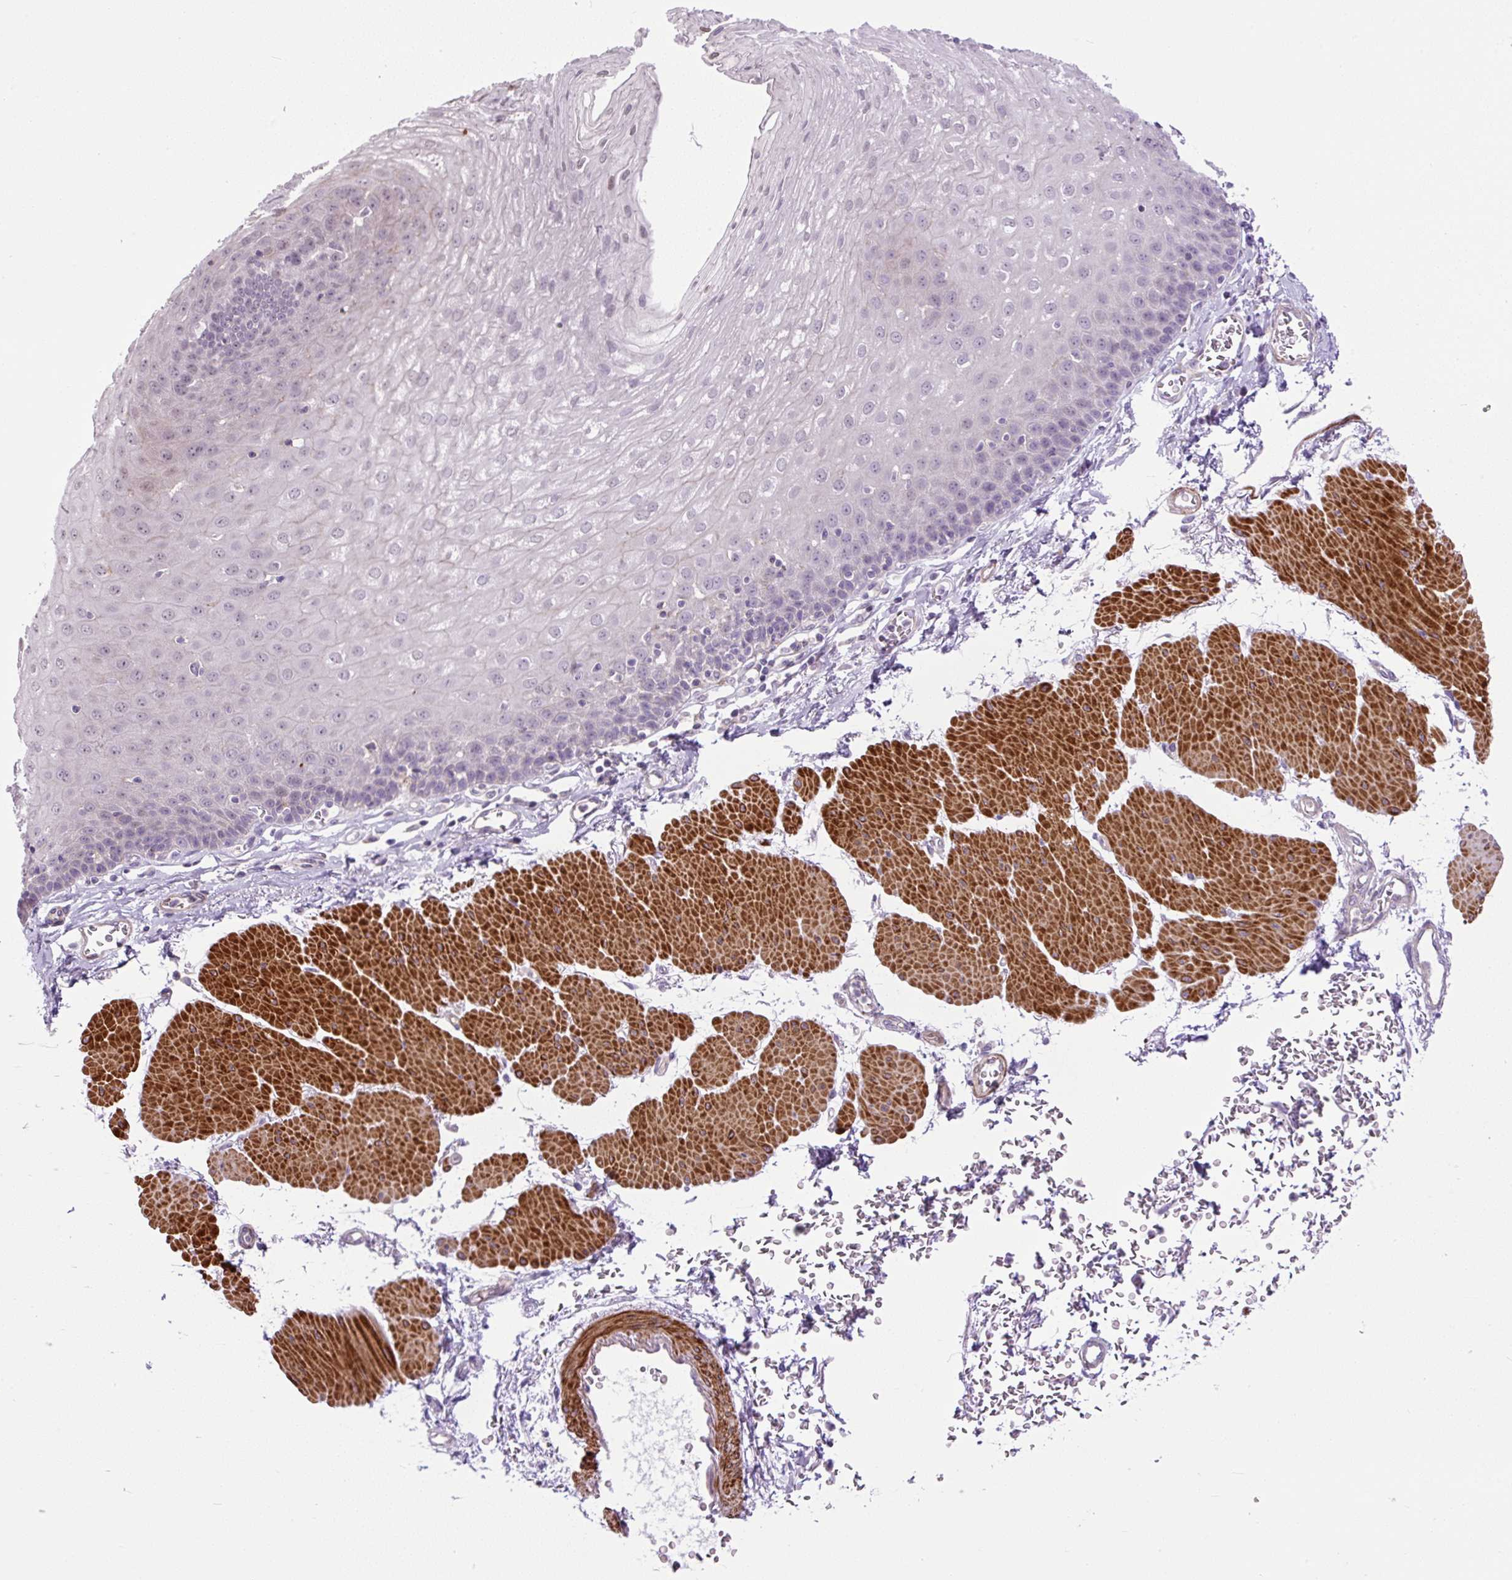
{"staining": {"intensity": "negative", "quantity": "none", "location": "none"}, "tissue": "esophagus", "cell_type": "Squamous epithelial cells", "image_type": "normal", "snomed": [{"axis": "morphology", "description": "Normal tissue, NOS"}, {"axis": "topography", "description": "Esophagus"}], "caption": "This photomicrograph is of unremarkable esophagus stained with immunohistochemistry to label a protein in brown with the nuclei are counter-stained blue. There is no expression in squamous epithelial cells.", "gene": "ZNF197", "patient": {"sex": "female", "age": 81}}